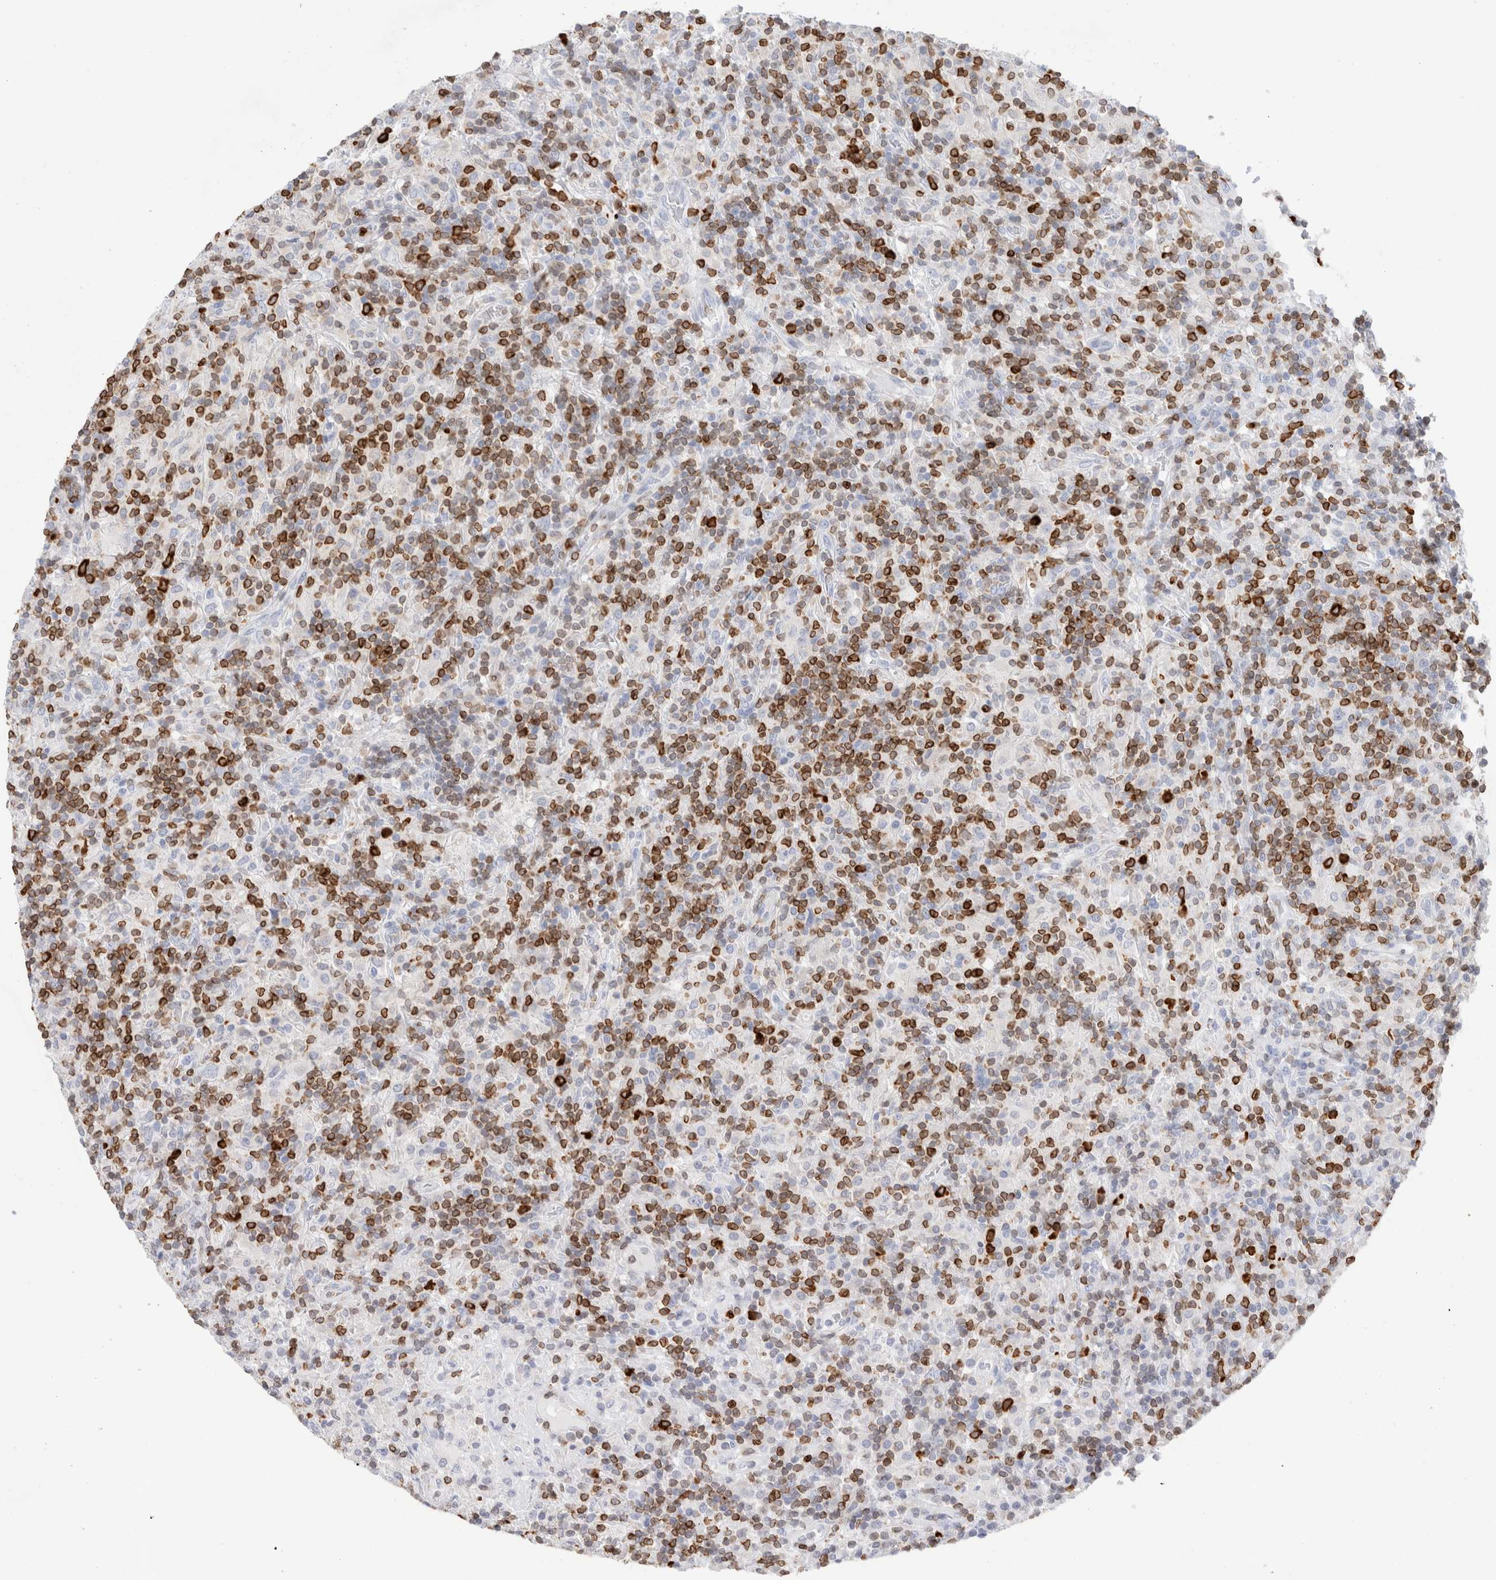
{"staining": {"intensity": "negative", "quantity": "none", "location": "none"}, "tissue": "lymphoma", "cell_type": "Tumor cells", "image_type": "cancer", "snomed": [{"axis": "morphology", "description": "Hodgkin's disease, NOS"}, {"axis": "topography", "description": "Lymph node"}], "caption": "High power microscopy image of an immunohistochemistry histopathology image of lymphoma, revealing no significant positivity in tumor cells. Brightfield microscopy of IHC stained with DAB (3,3'-diaminobenzidine) (brown) and hematoxylin (blue), captured at high magnification.", "gene": "ALOX5AP", "patient": {"sex": "male", "age": 70}}